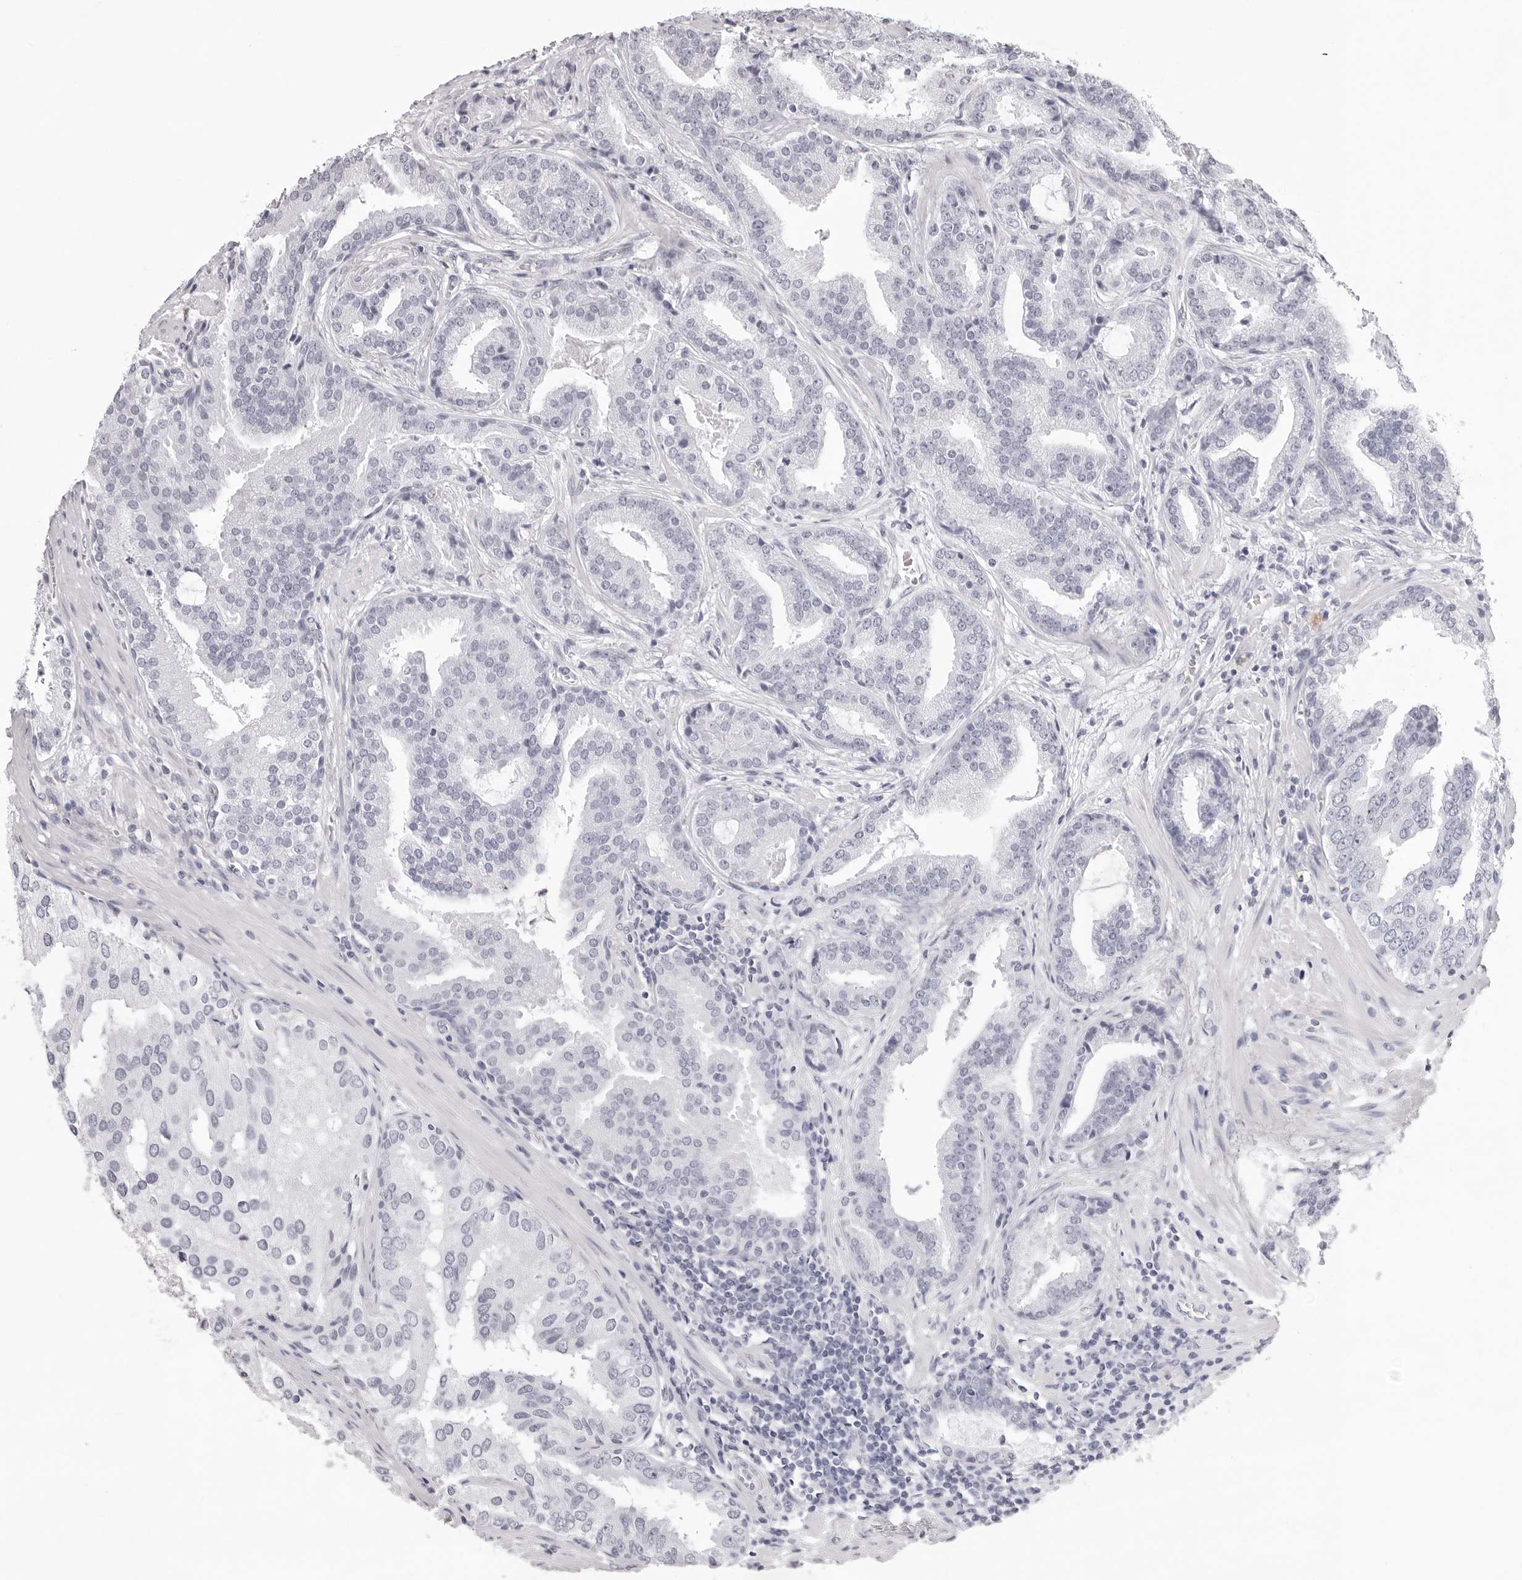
{"staining": {"intensity": "negative", "quantity": "none", "location": "none"}, "tissue": "prostate cancer", "cell_type": "Tumor cells", "image_type": "cancer", "snomed": [{"axis": "morphology", "description": "Adenocarcinoma, Low grade"}, {"axis": "topography", "description": "Prostate"}], "caption": "High power microscopy histopathology image of an immunohistochemistry histopathology image of low-grade adenocarcinoma (prostate), revealing no significant expression in tumor cells. (DAB (3,3'-diaminobenzidine) immunohistochemistry (IHC) visualized using brightfield microscopy, high magnification).", "gene": "CST1", "patient": {"sex": "male", "age": 67}}